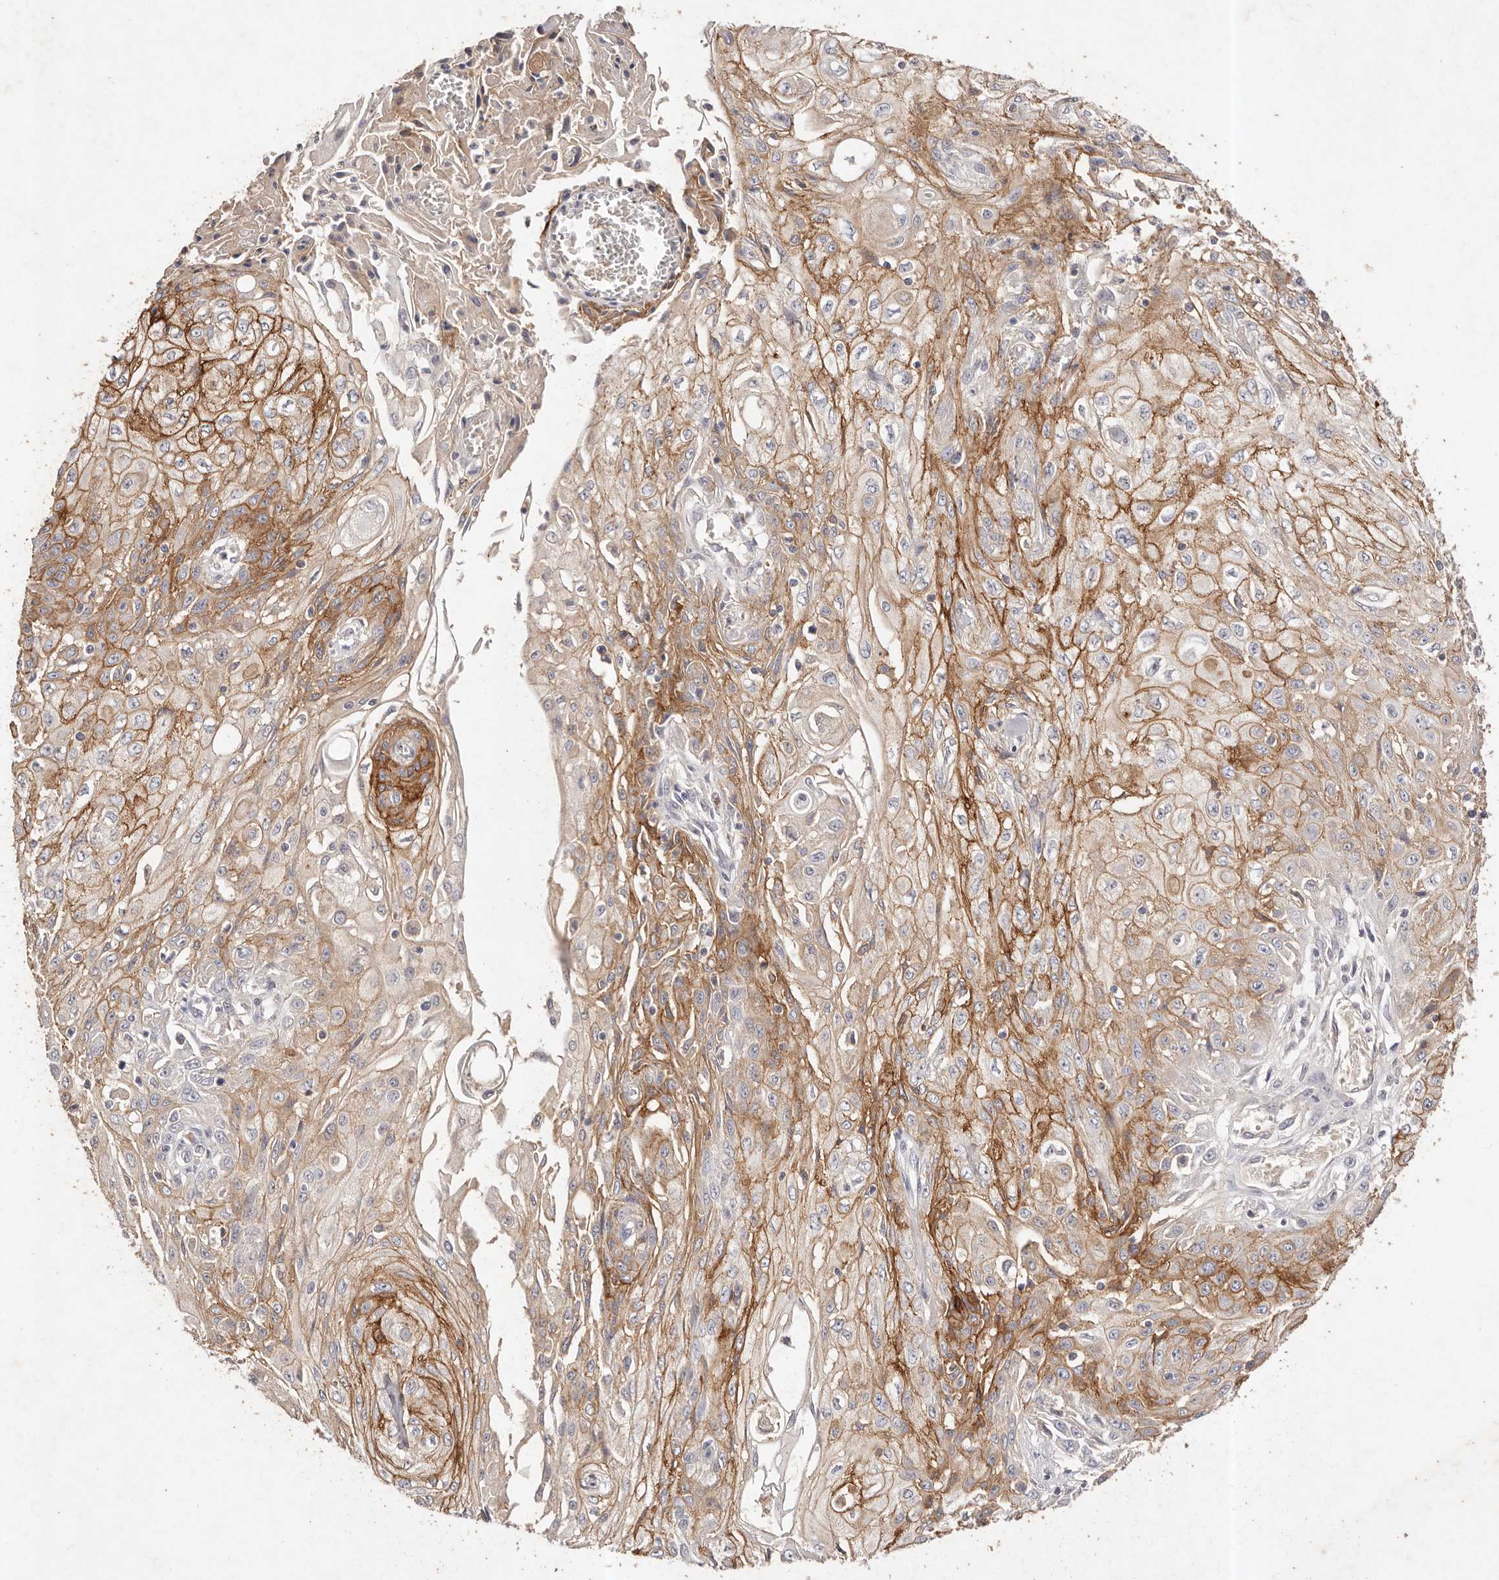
{"staining": {"intensity": "moderate", "quantity": "25%-75%", "location": "cytoplasmic/membranous"}, "tissue": "skin cancer", "cell_type": "Tumor cells", "image_type": "cancer", "snomed": [{"axis": "morphology", "description": "Squamous cell carcinoma, NOS"}, {"axis": "morphology", "description": "Squamous cell carcinoma, metastatic, NOS"}, {"axis": "topography", "description": "Skin"}, {"axis": "topography", "description": "Lymph node"}], "caption": "Immunohistochemical staining of human skin squamous cell carcinoma demonstrates moderate cytoplasmic/membranous protein positivity in approximately 25%-75% of tumor cells.", "gene": "CXADR", "patient": {"sex": "male", "age": 75}}